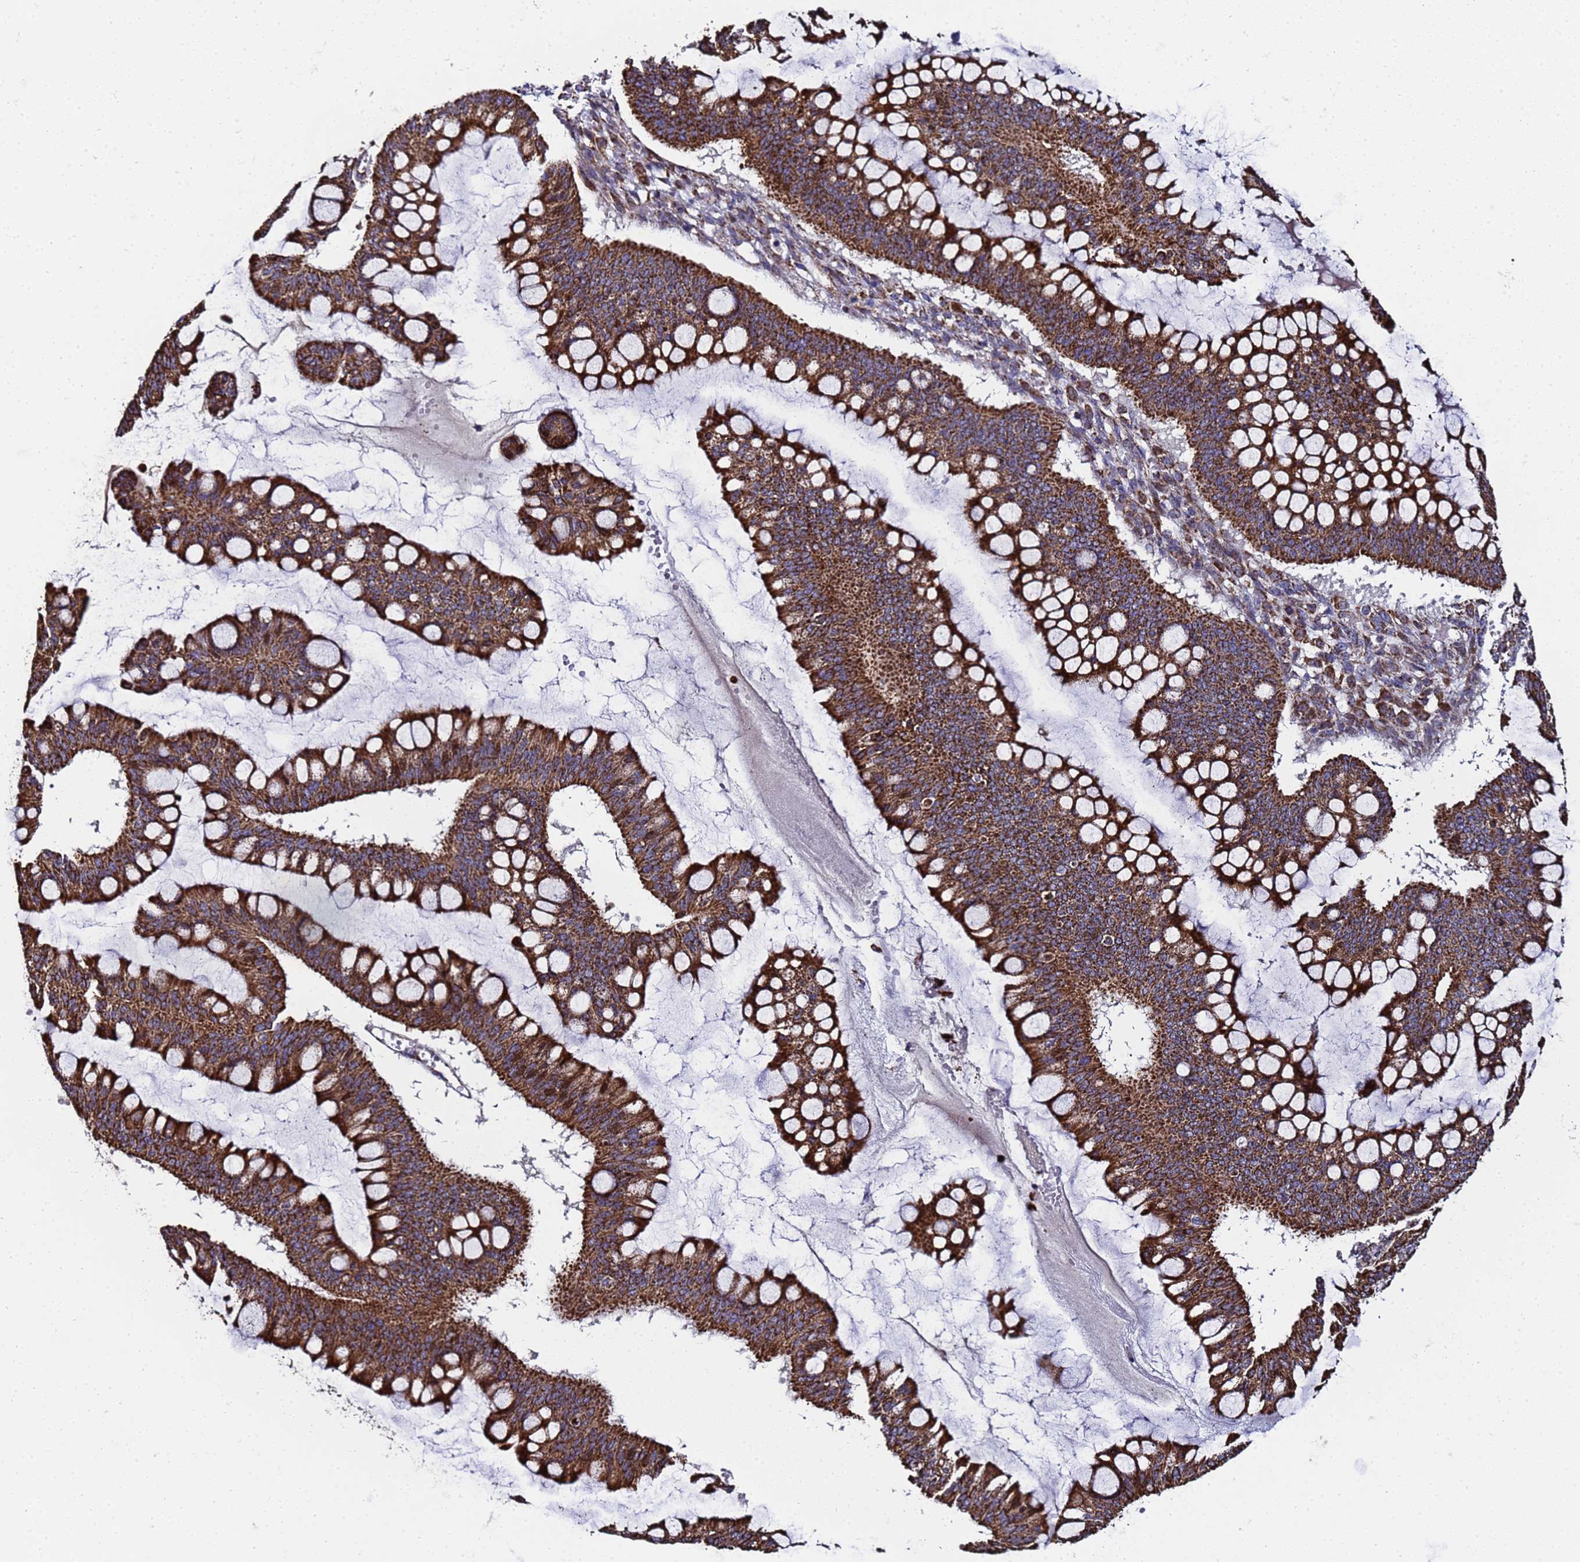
{"staining": {"intensity": "strong", "quantity": ">75%", "location": "cytoplasmic/membranous"}, "tissue": "ovarian cancer", "cell_type": "Tumor cells", "image_type": "cancer", "snomed": [{"axis": "morphology", "description": "Cystadenocarcinoma, mucinous, NOS"}, {"axis": "topography", "description": "Ovary"}], "caption": "Protein expression by immunohistochemistry (IHC) shows strong cytoplasmic/membranous positivity in about >75% of tumor cells in ovarian cancer. (DAB (3,3'-diaminobenzidine) IHC, brown staining for protein, blue staining for nuclei).", "gene": "MRPS12", "patient": {"sex": "female", "age": 73}}